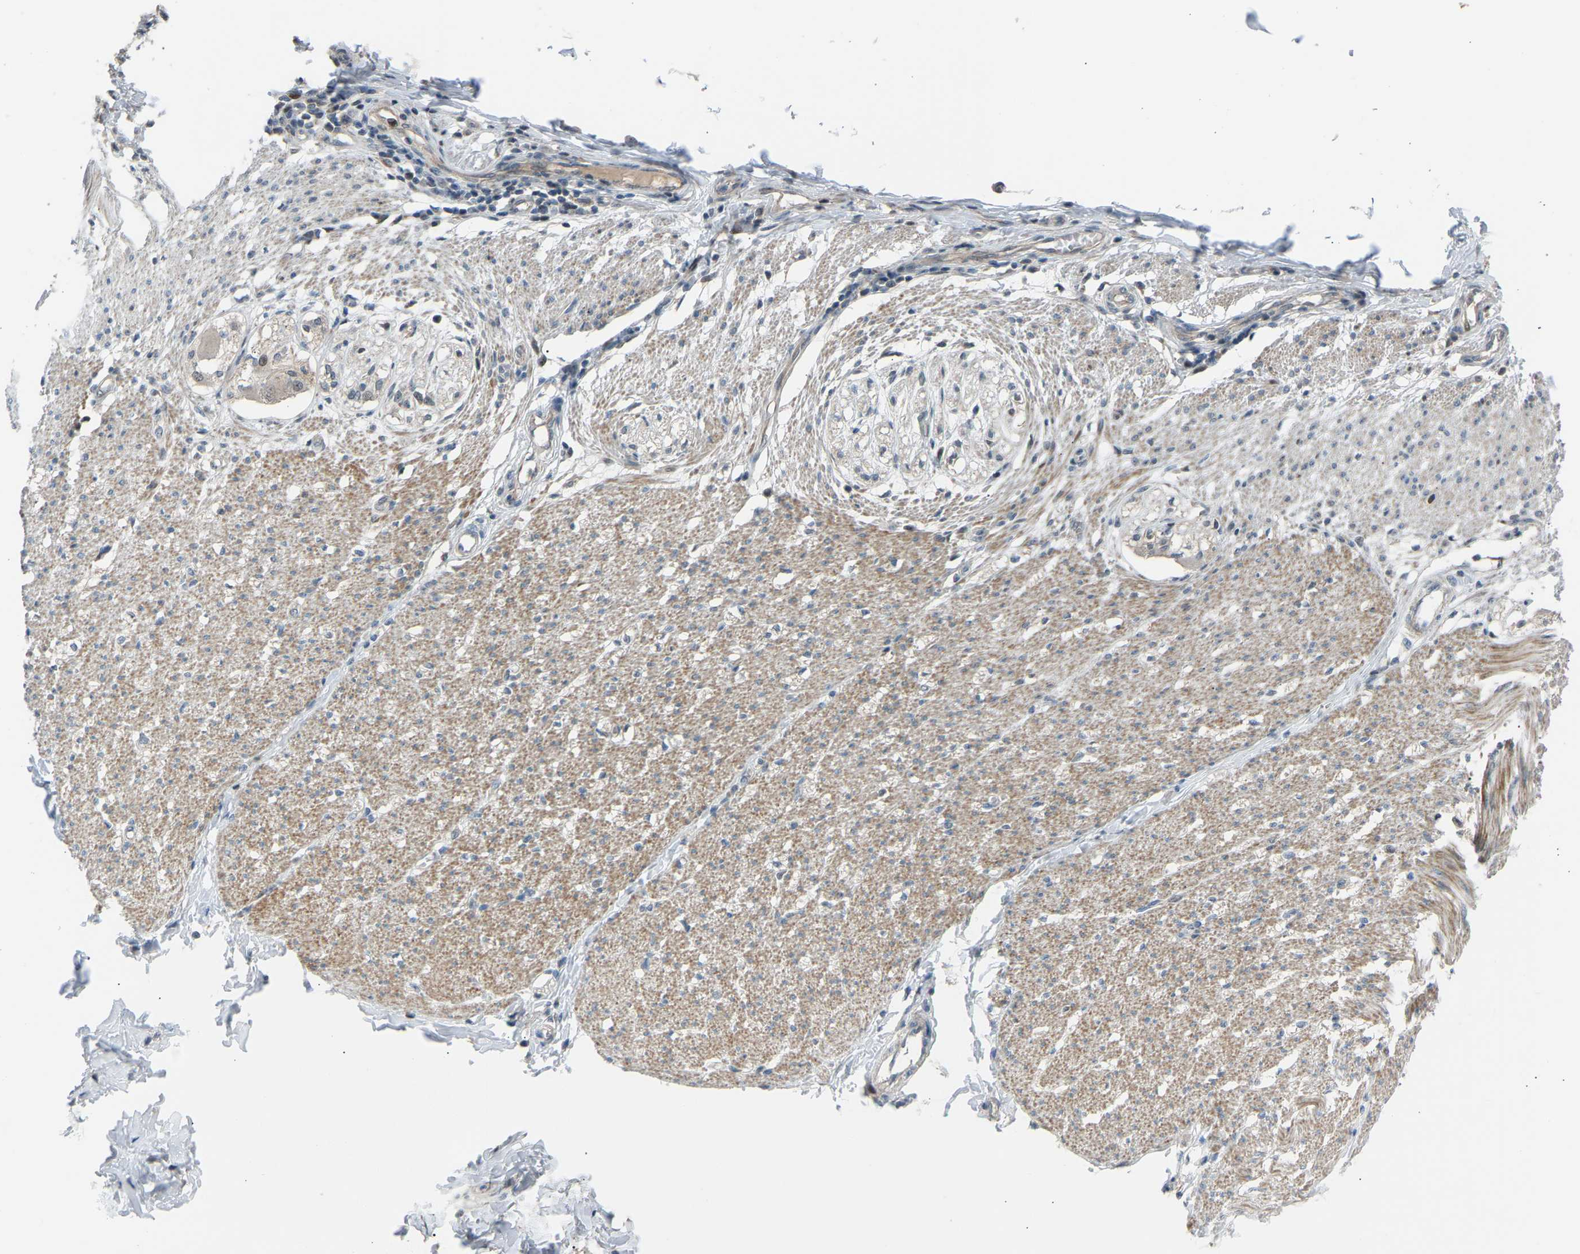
{"staining": {"intensity": "weak", "quantity": ">75%", "location": "cytoplasmic/membranous"}, "tissue": "smooth muscle", "cell_type": "Smooth muscle cells", "image_type": "normal", "snomed": [{"axis": "morphology", "description": "Normal tissue, NOS"}, {"axis": "morphology", "description": "Adenocarcinoma, NOS"}, {"axis": "topography", "description": "Colon"}, {"axis": "topography", "description": "Peripheral nerve tissue"}], "caption": "The photomicrograph reveals immunohistochemical staining of normal smooth muscle. There is weak cytoplasmic/membranous staining is present in about >75% of smooth muscle cells.", "gene": "VPS41", "patient": {"sex": "male", "age": 14}}